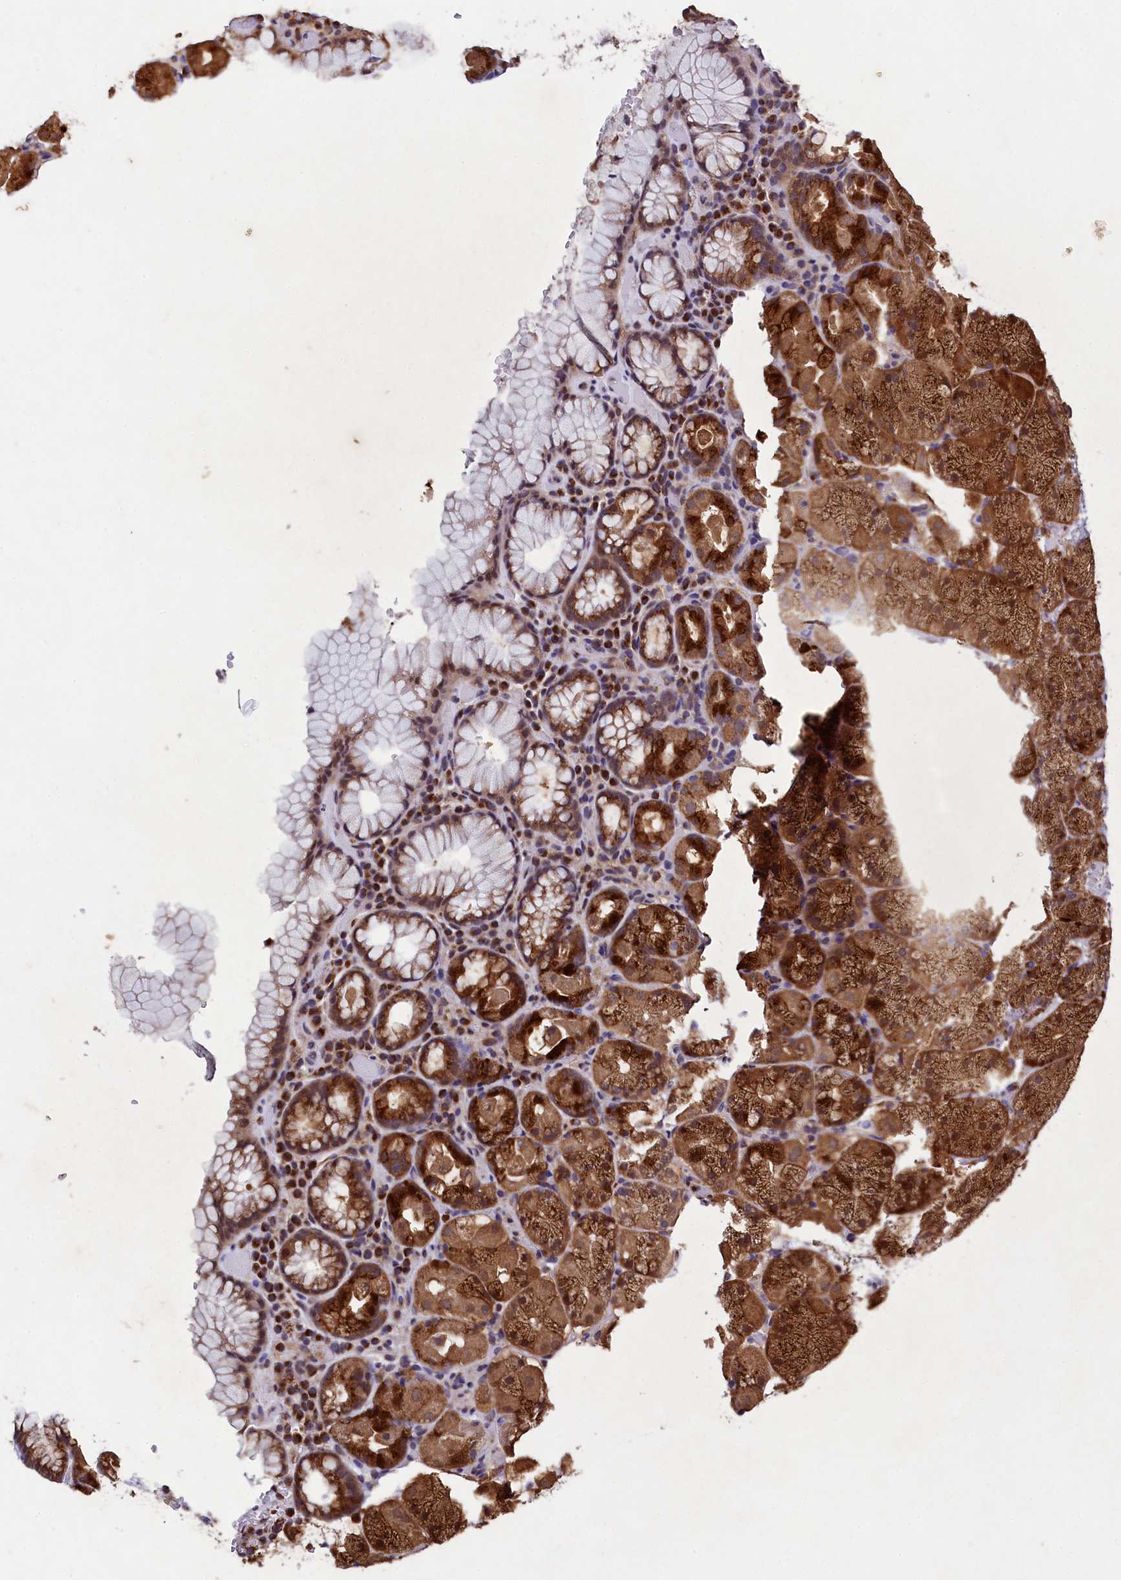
{"staining": {"intensity": "moderate", "quantity": ">75%", "location": "cytoplasmic/membranous"}, "tissue": "stomach", "cell_type": "Glandular cells", "image_type": "normal", "snomed": [{"axis": "morphology", "description": "Normal tissue, NOS"}, {"axis": "topography", "description": "Stomach, upper"}, {"axis": "topography", "description": "Stomach, lower"}], "caption": "Glandular cells show medium levels of moderate cytoplasmic/membranous expression in about >75% of cells in benign human stomach.", "gene": "SEC24C", "patient": {"sex": "male", "age": 80}}